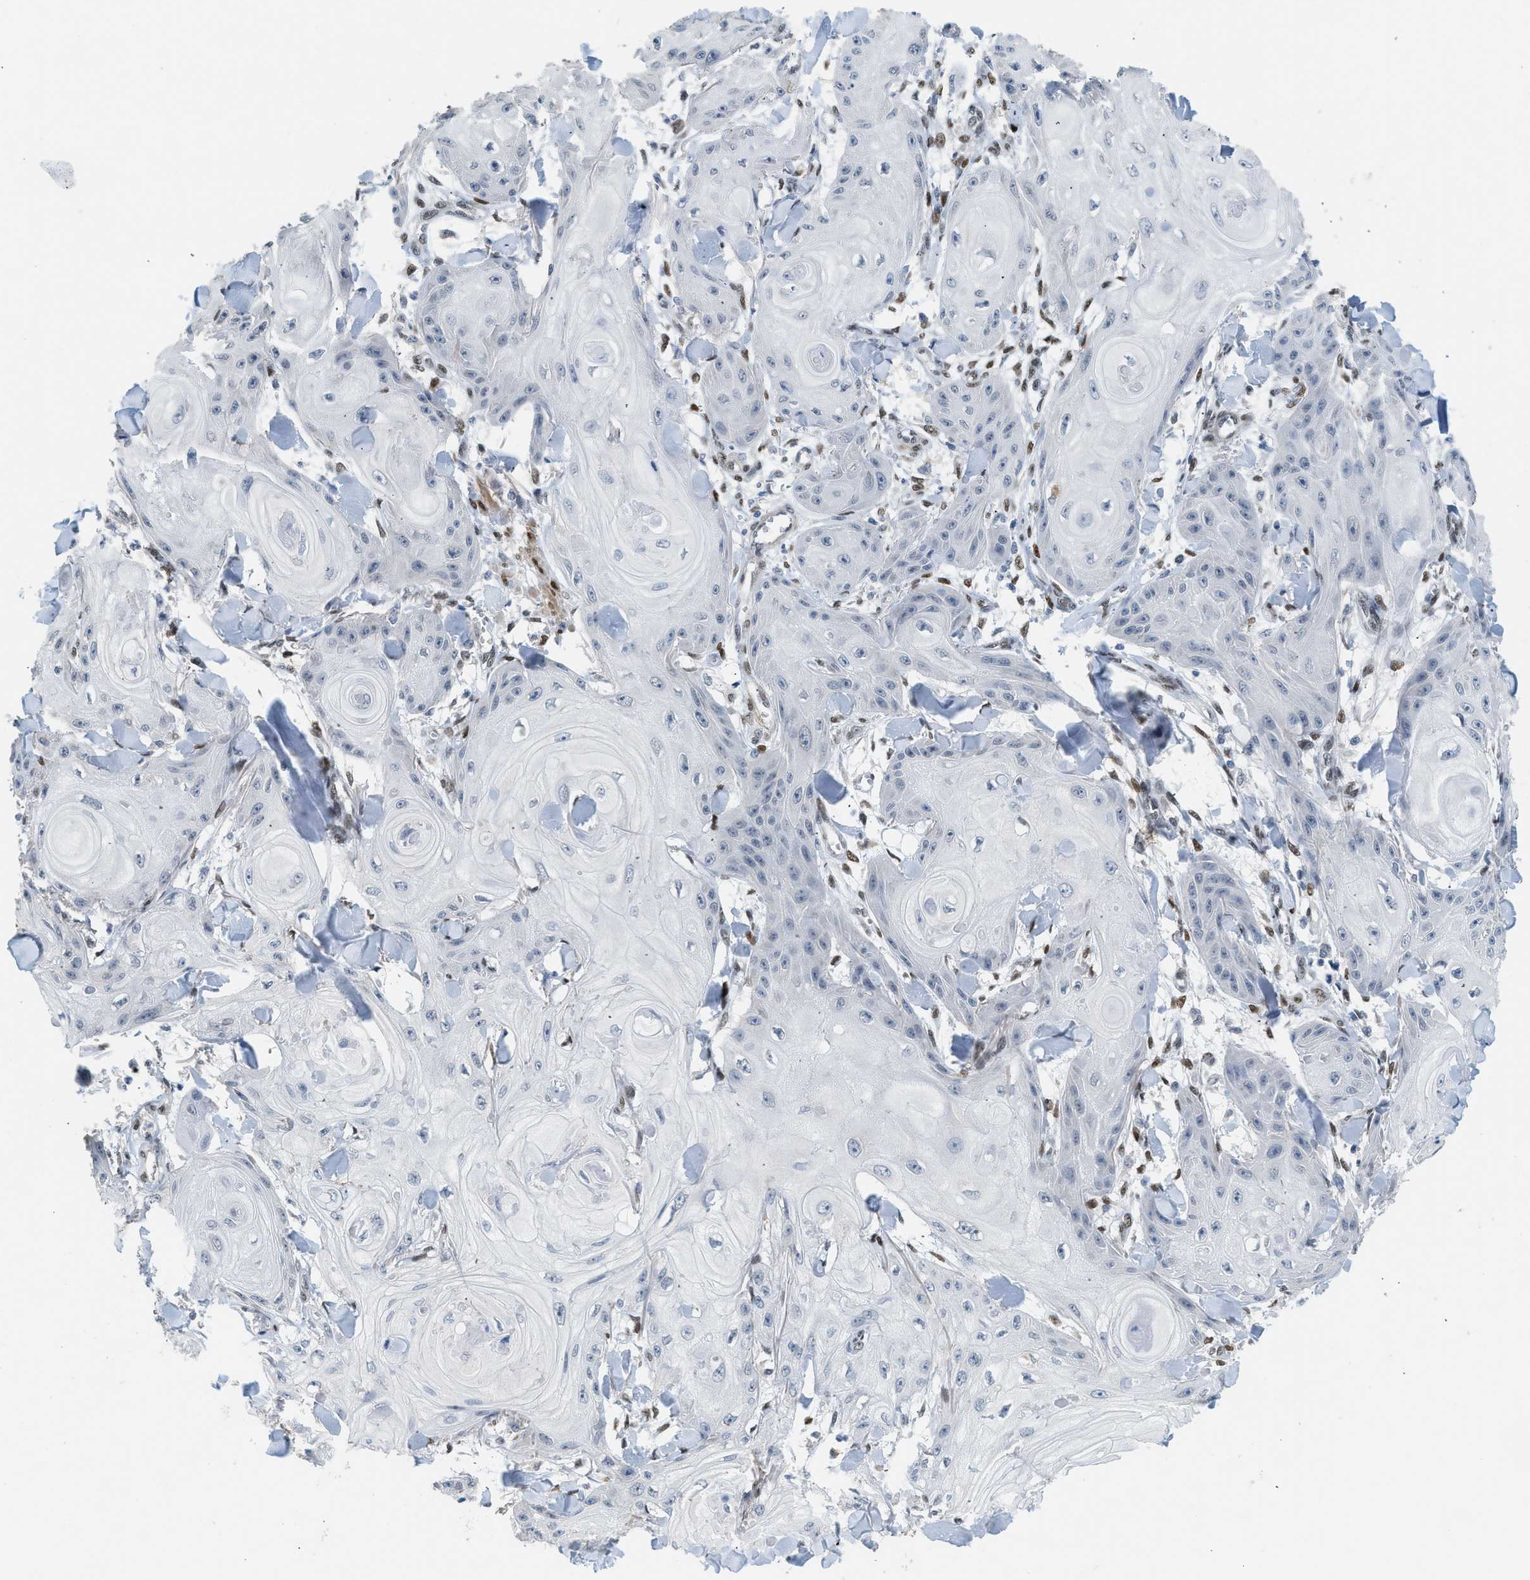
{"staining": {"intensity": "negative", "quantity": "none", "location": "none"}, "tissue": "skin cancer", "cell_type": "Tumor cells", "image_type": "cancer", "snomed": [{"axis": "morphology", "description": "Squamous cell carcinoma, NOS"}, {"axis": "topography", "description": "Skin"}], "caption": "DAB (3,3'-diaminobenzidine) immunohistochemical staining of human skin cancer shows no significant positivity in tumor cells.", "gene": "ZBTB20", "patient": {"sex": "male", "age": 74}}